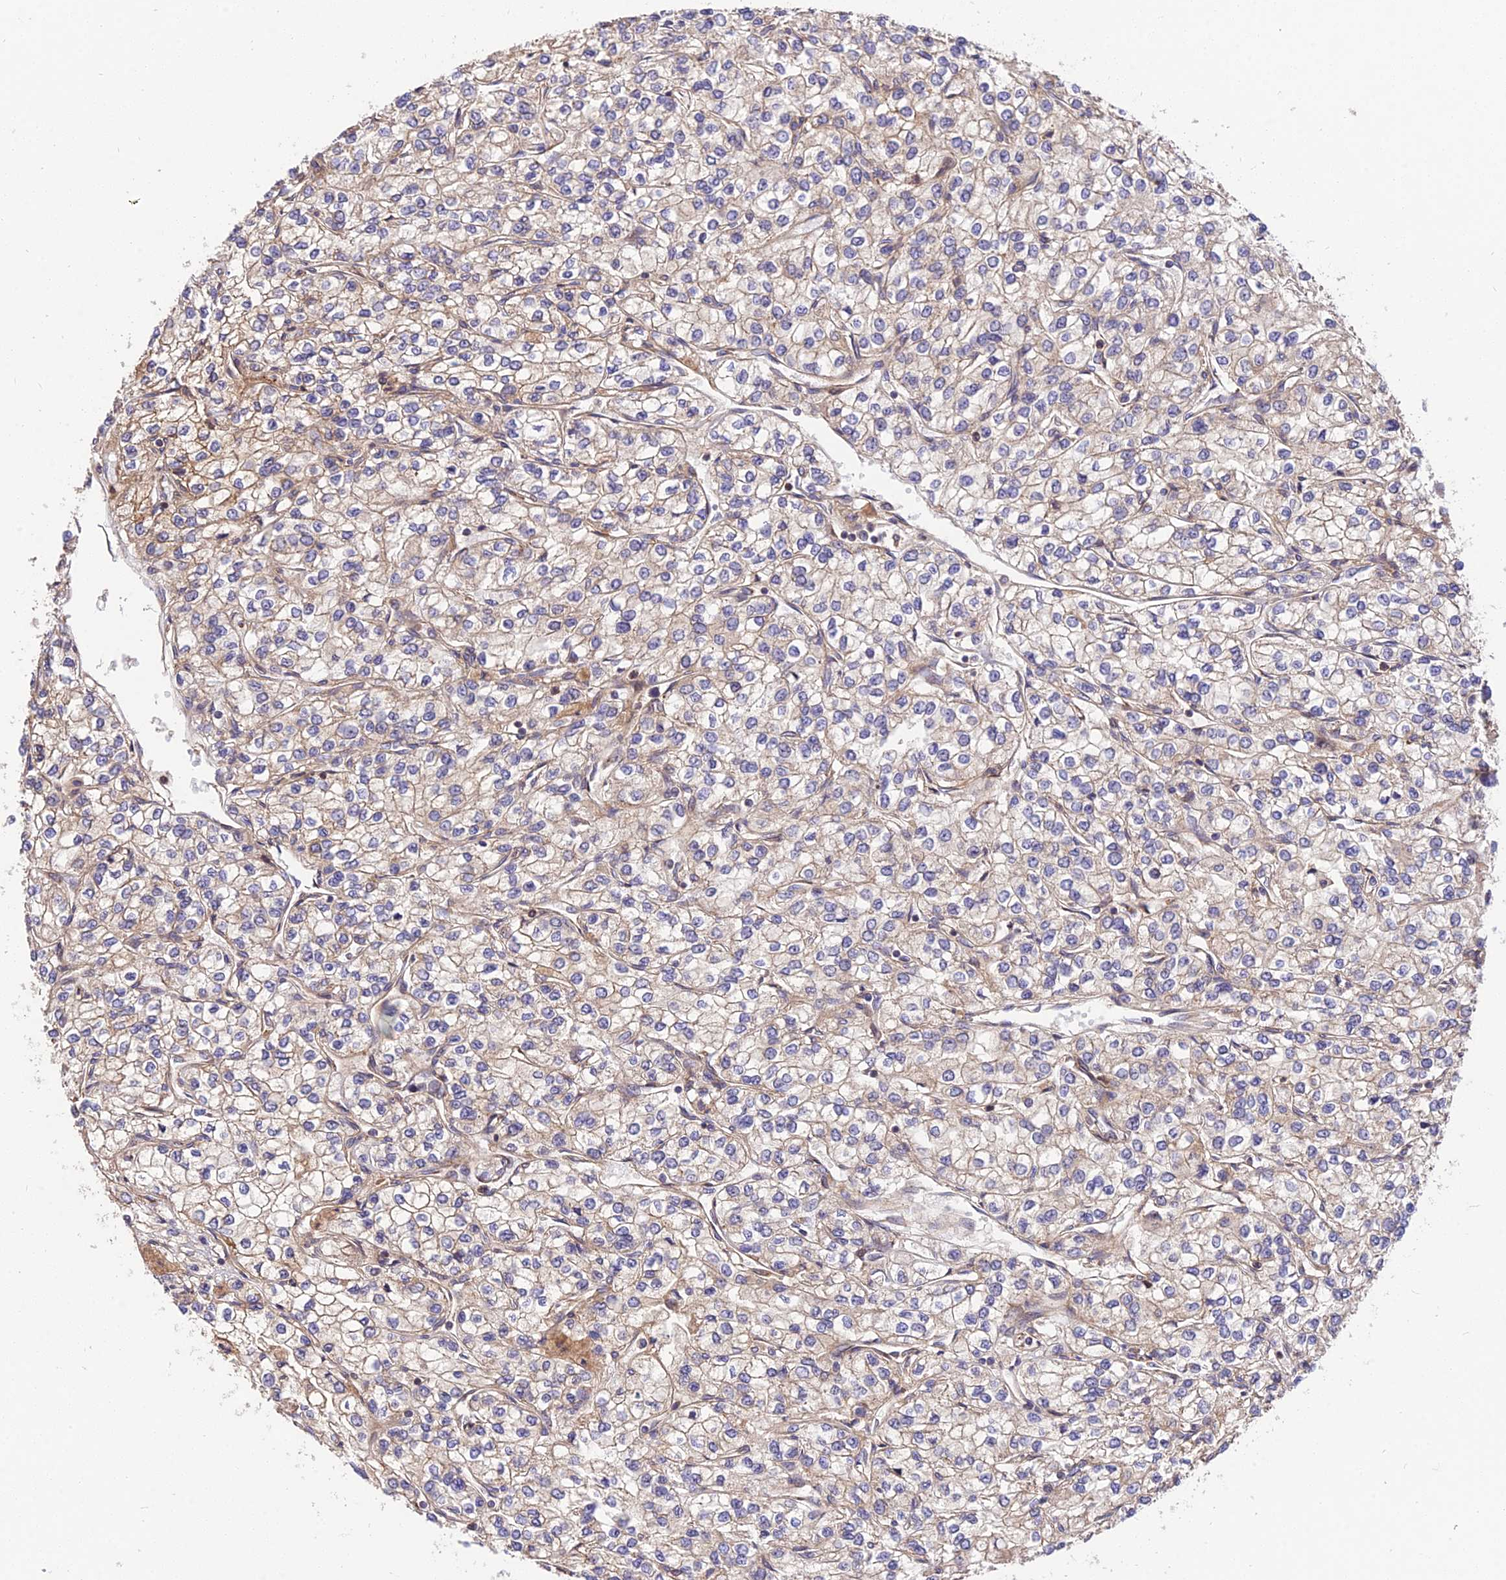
{"staining": {"intensity": "moderate", "quantity": "25%-75%", "location": "cytoplasmic/membranous"}, "tissue": "renal cancer", "cell_type": "Tumor cells", "image_type": "cancer", "snomed": [{"axis": "morphology", "description": "Adenocarcinoma, NOS"}, {"axis": "topography", "description": "Kidney"}], "caption": "About 25%-75% of tumor cells in human adenocarcinoma (renal) display moderate cytoplasmic/membranous protein positivity as visualized by brown immunohistochemical staining.", "gene": "ROCK1", "patient": {"sex": "male", "age": 80}}